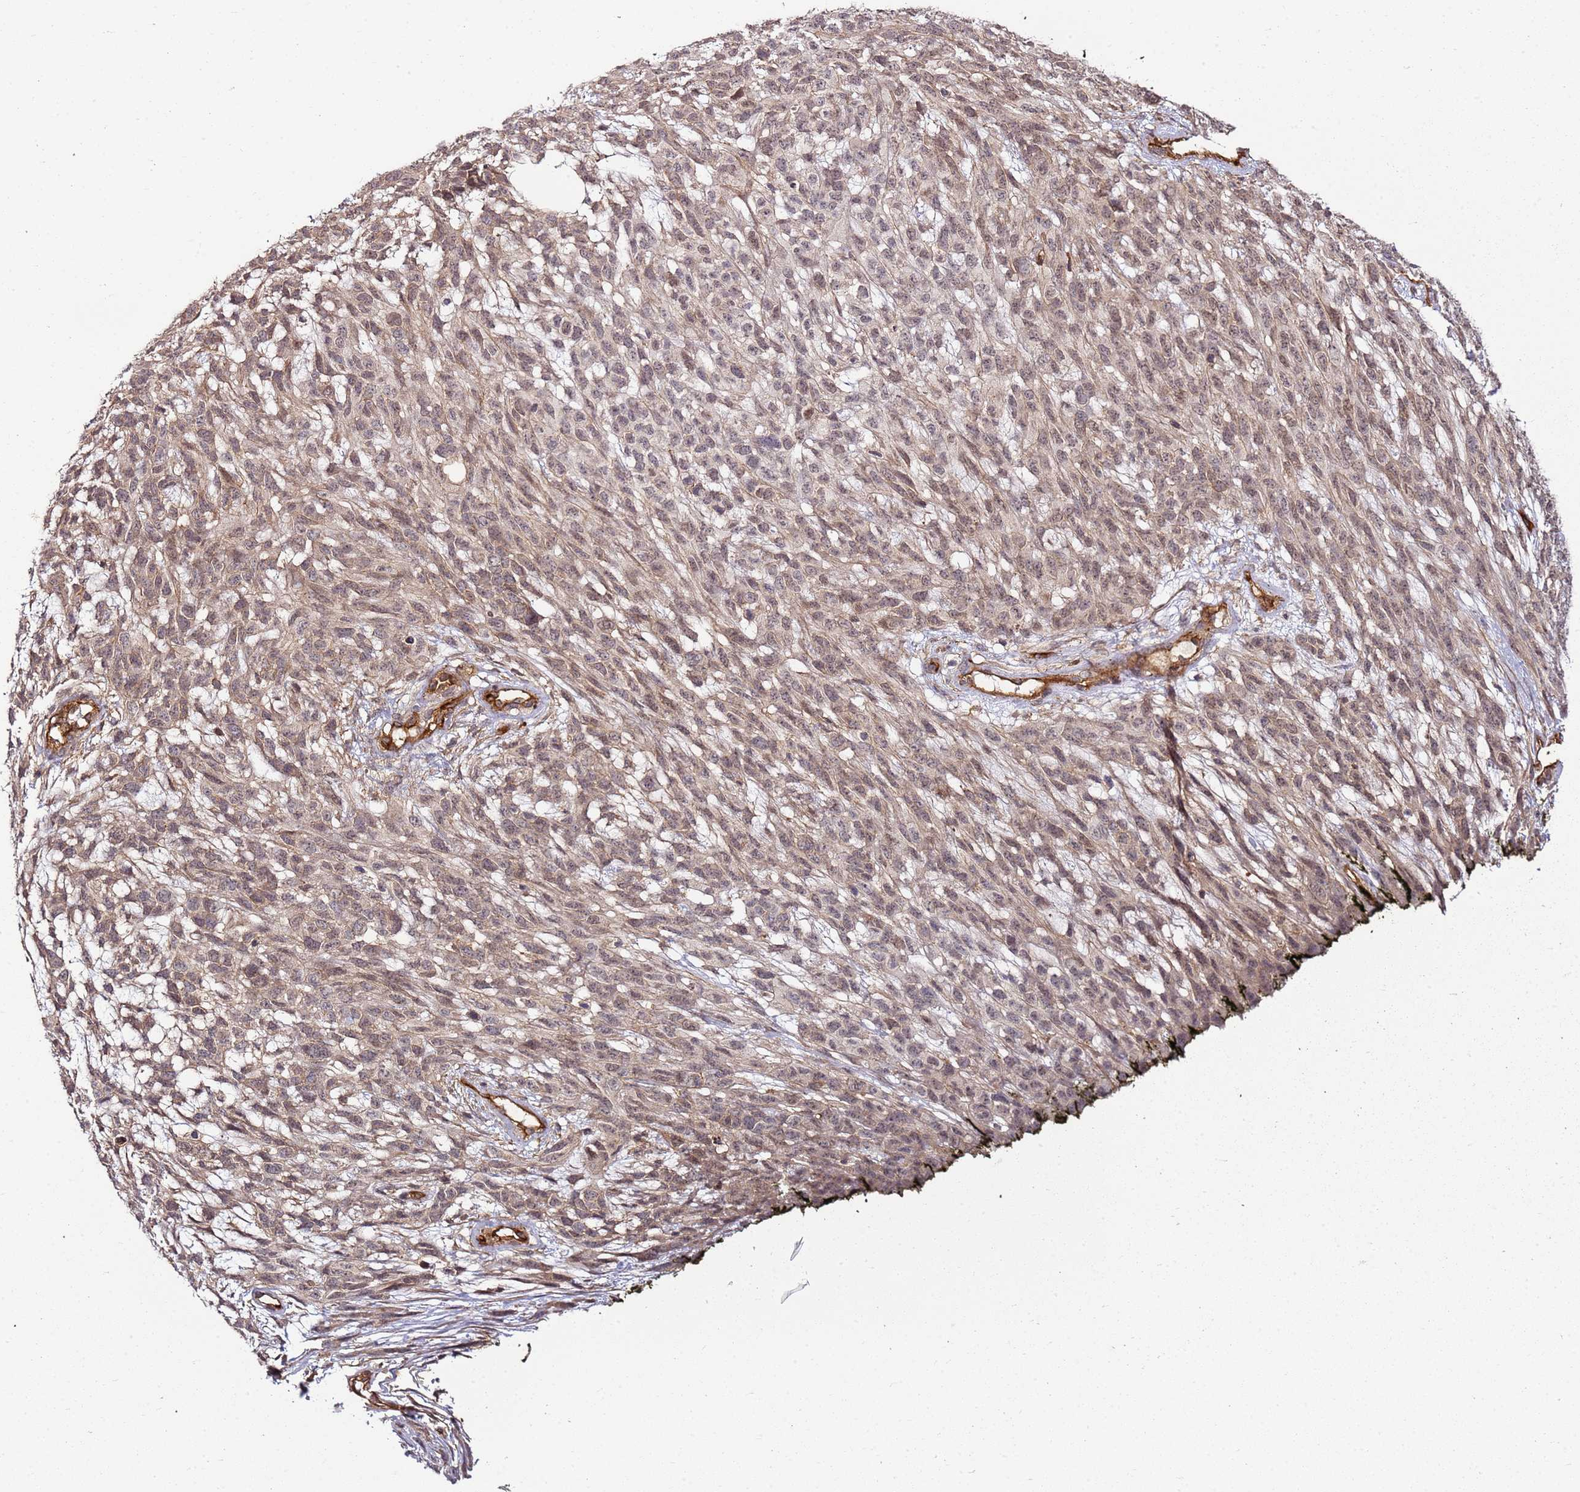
{"staining": {"intensity": "weak", "quantity": "<25%", "location": "cytoplasmic/membranous"}, "tissue": "melanoma", "cell_type": "Tumor cells", "image_type": "cancer", "snomed": [{"axis": "morphology", "description": "Normal morphology"}, {"axis": "morphology", "description": "Malignant melanoma, NOS"}, {"axis": "topography", "description": "Skin"}], "caption": "Immunohistochemistry of human melanoma displays no positivity in tumor cells.", "gene": "CCNYL1", "patient": {"sex": "female", "age": 72}}